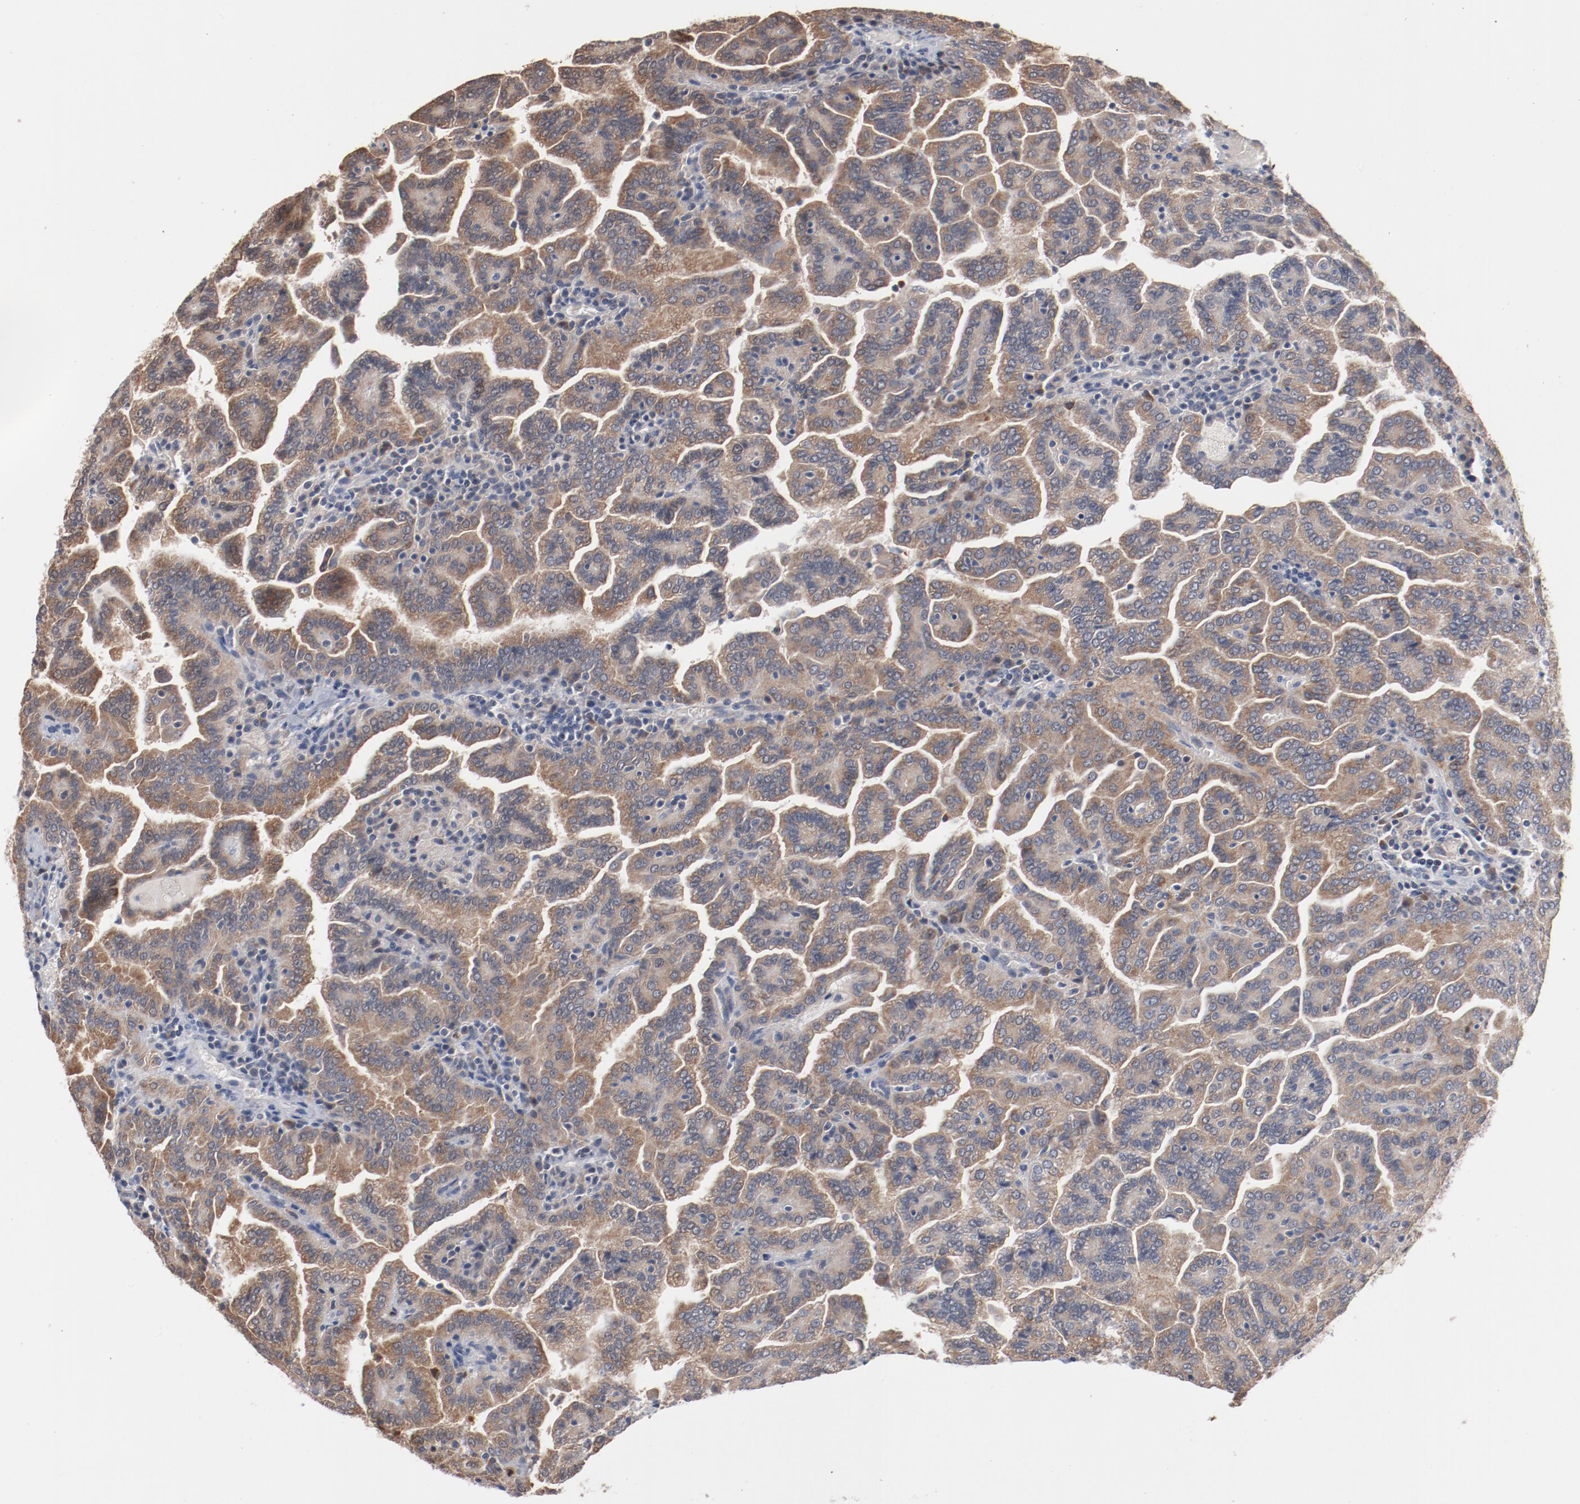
{"staining": {"intensity": "moderate", "quantity": ">75%", "location": "cytoplasmic/membranous"}, "tissue": "renal cancer", "cell_type": "Tumor cells", "image_type": "cancer", "snomed": [{"axis": "morphology", "description": "Adenocarcinoma, NOS"}, {"axis": "topography", "description": "Kidney"}], "caption": "A high-resolution micrograph shows IHC staining of adenocarcinoma (renal), which exhibits moderate cytoplasmic/membranous expression in about >75% of tumor cells.", "gene": "RNASE11", "patient": {"sex": "male", "age": 61}}